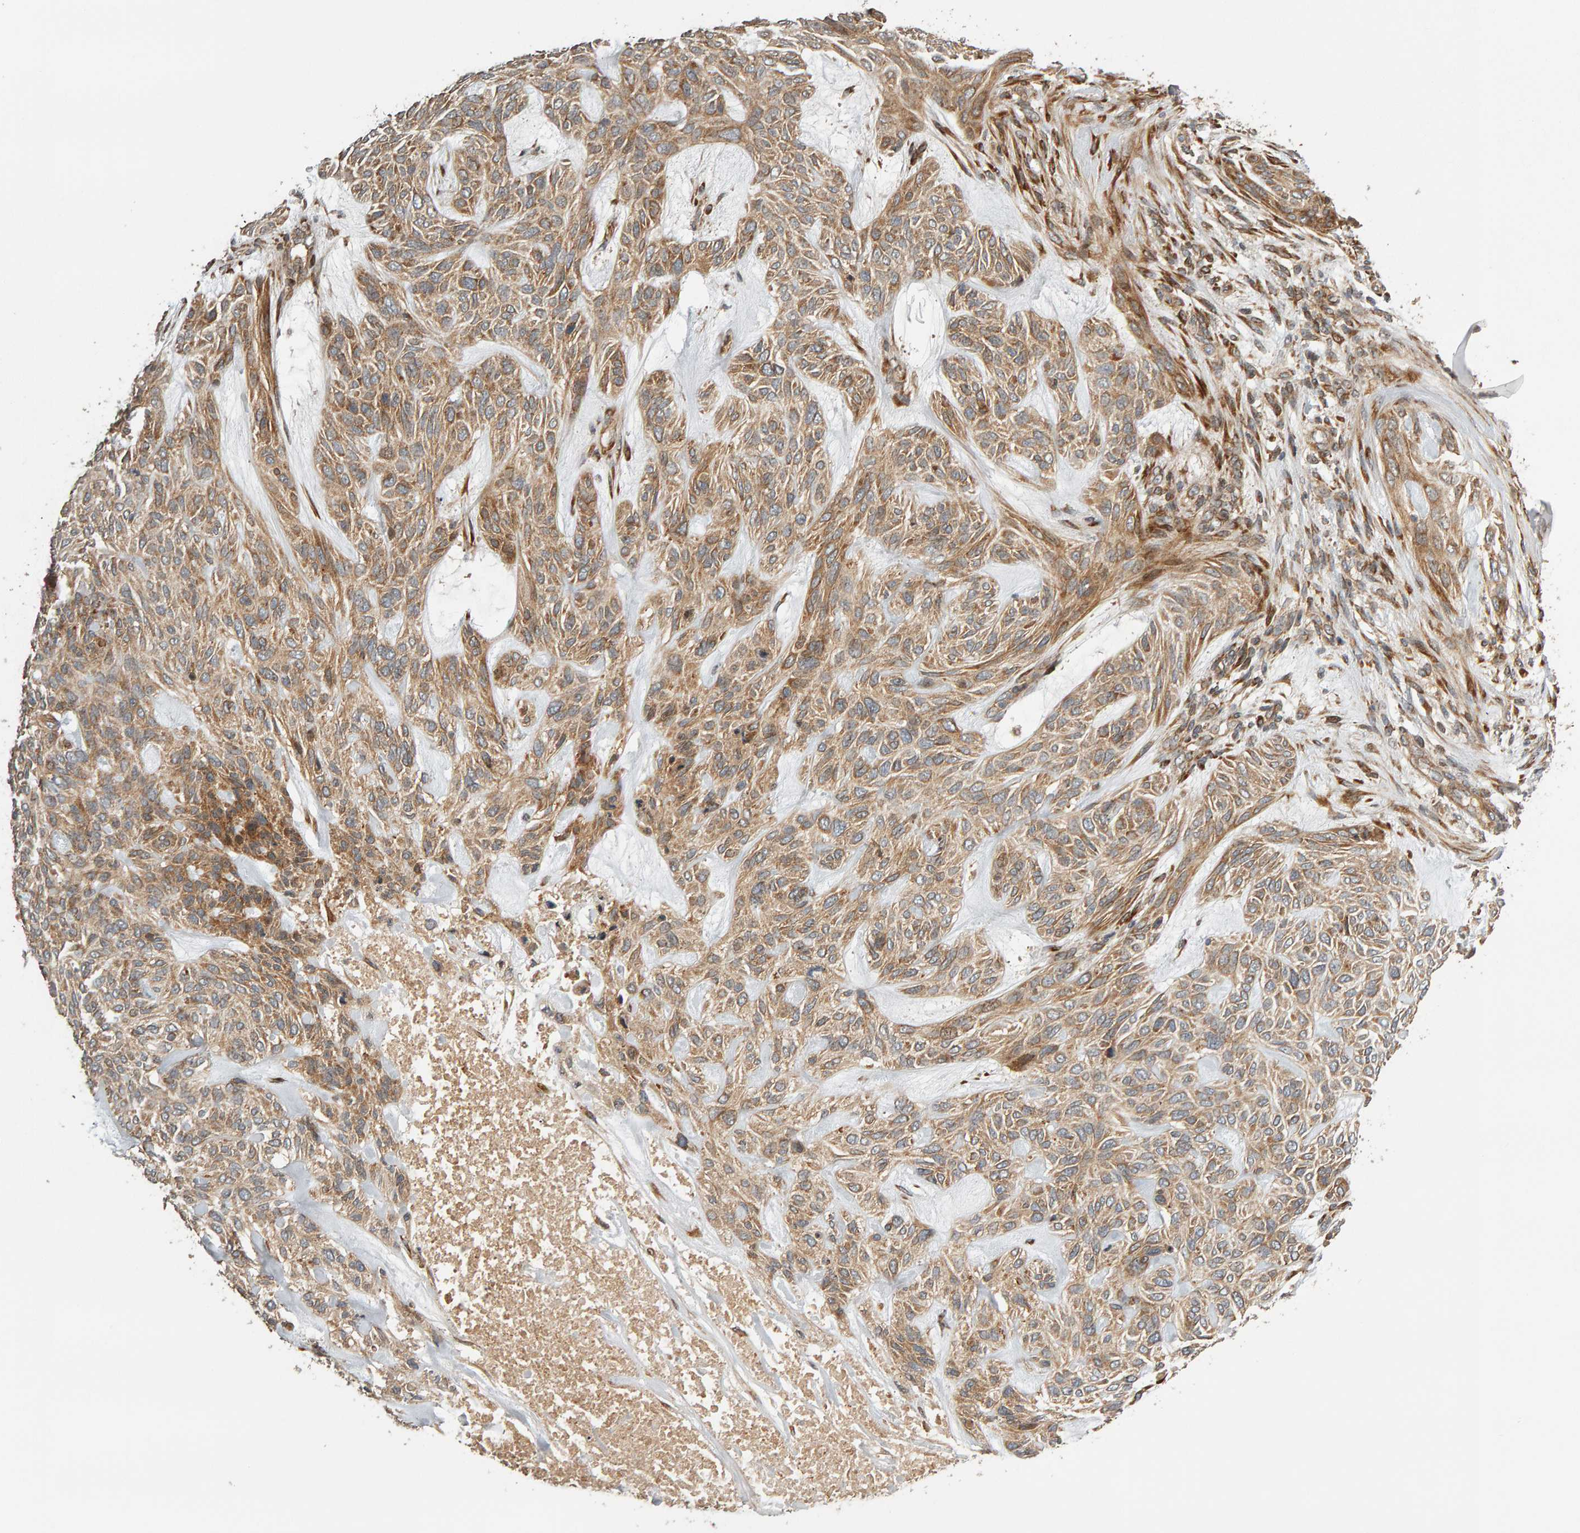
{"staining": {"intensity": "moderate", "quantity": ">75%", "location": "cytoplasmic/membranous"}, "tissue": "skin cancer", "cell_type": "Tumor cells", "image_type": "cancer", "snomed": [{"axis": "morphology", "description": "Basal cell carcinoma"}, {"axis": "topography", "description": "Skin"}], "caption": "Tumor cells display medium levels of moderate cytoplasmic/membranous positivity in approximately >75% of cells in skin cancer. (Stains: DAB (3,3'-diaminobenzidine) in brown, nuclei in blue, Microscopy: brightfield microscopy at high magnification).", "gene": "ZFAND1", "patient": {"sex": "male", "age": 55}}